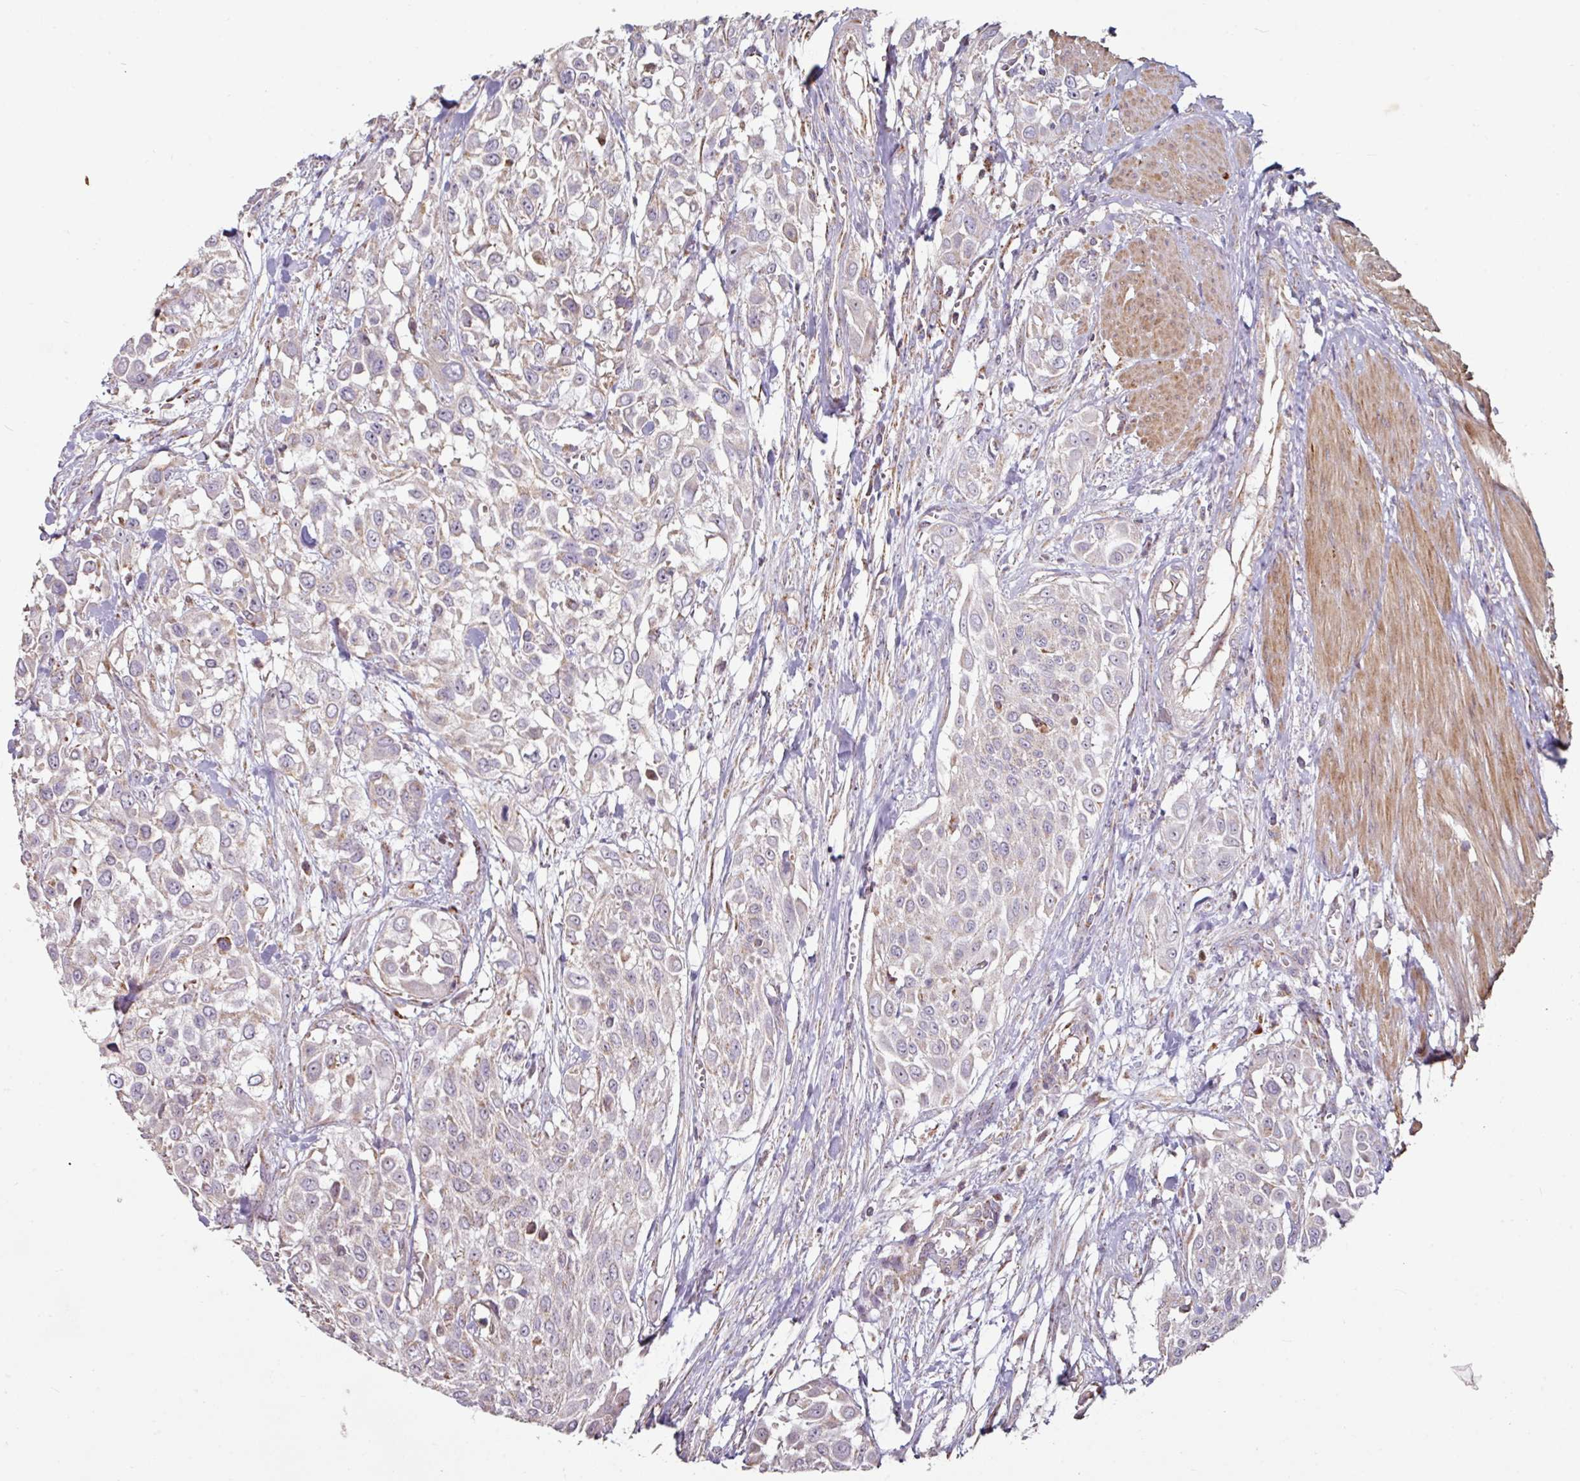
{"staining": {"intensity": "negative", "quantity": "none", "location": "none"}, "tissue": "urothelial cancer", "cell_type": "Tumor cells", "image_type": "cancer", "snomed": [{"axis": "morphology", "description": "Urothelial carcinoma, High grade"}, {"axis": "topography", "description": "Urinary bladder"}], "caption": "High power microscopy image of an IHC photomicrograph of urothelial cancer, revealing no significant positivity in tumor cells.", "gene": "OR2D3", "patient": {"sex": "male", "age": 57}}